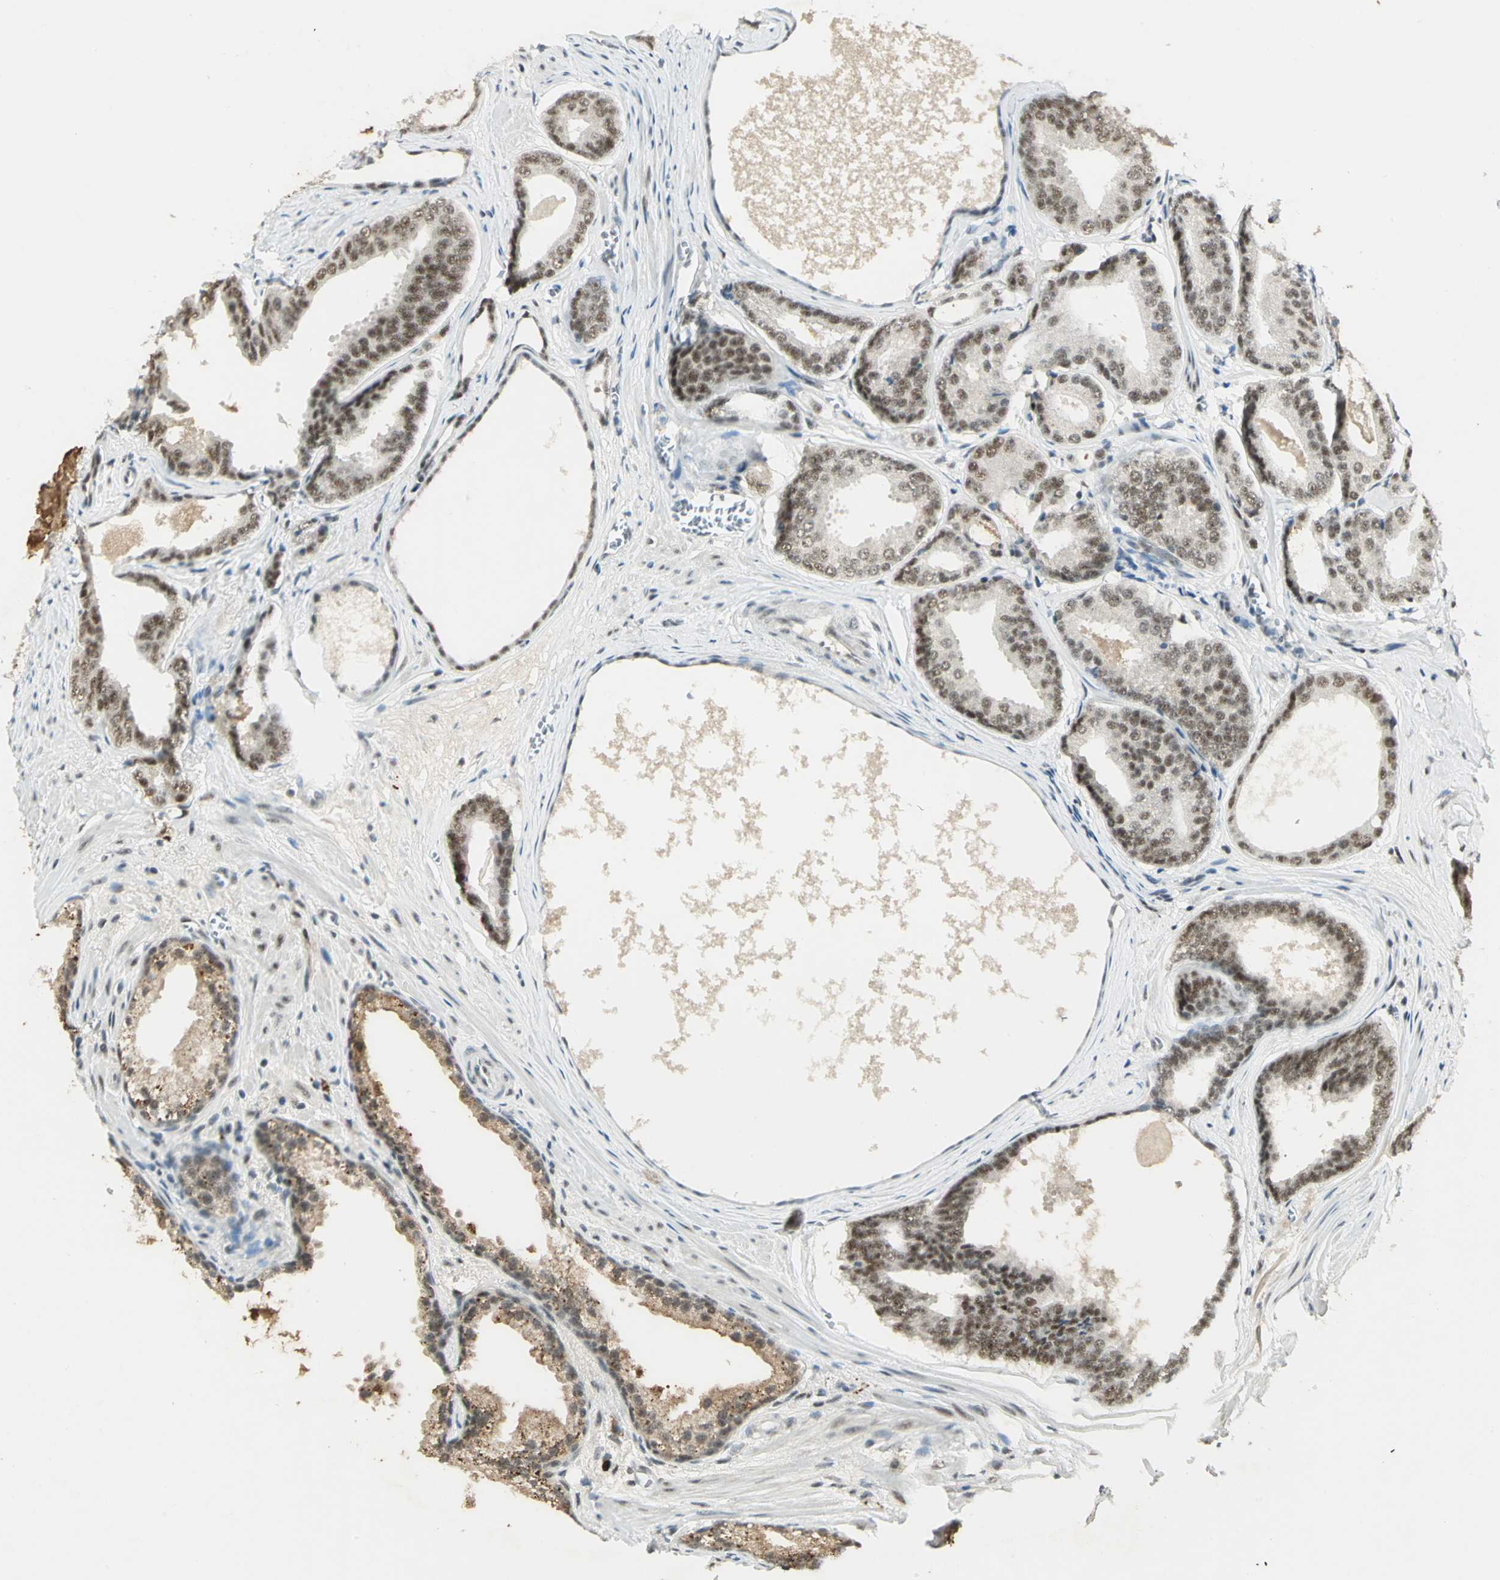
{"staining": {"intensity": "moderate", "quantity": ">75%", "location": "nuclear"}, "tissue": "prostate cancer", "cell_type": "Tumor cells", "image_type": "cancer", "snomed": [{"axis": "morphology", "description": "Adenocarcinoma, Medium grade"}, {"axis": "topography", "description": "Prostate"}], "caption": "Moderate nuclear protein expression is seen in about >75% of tumor cells in adenocarcinoma (medium-grade) (prostate). (Stains: DAB in brown, nuclei in blue, Microscopy: brightfield microscopy at high magnification).", "gene": "CCNT1", "patient": {"sex": "male", "age": 79}}